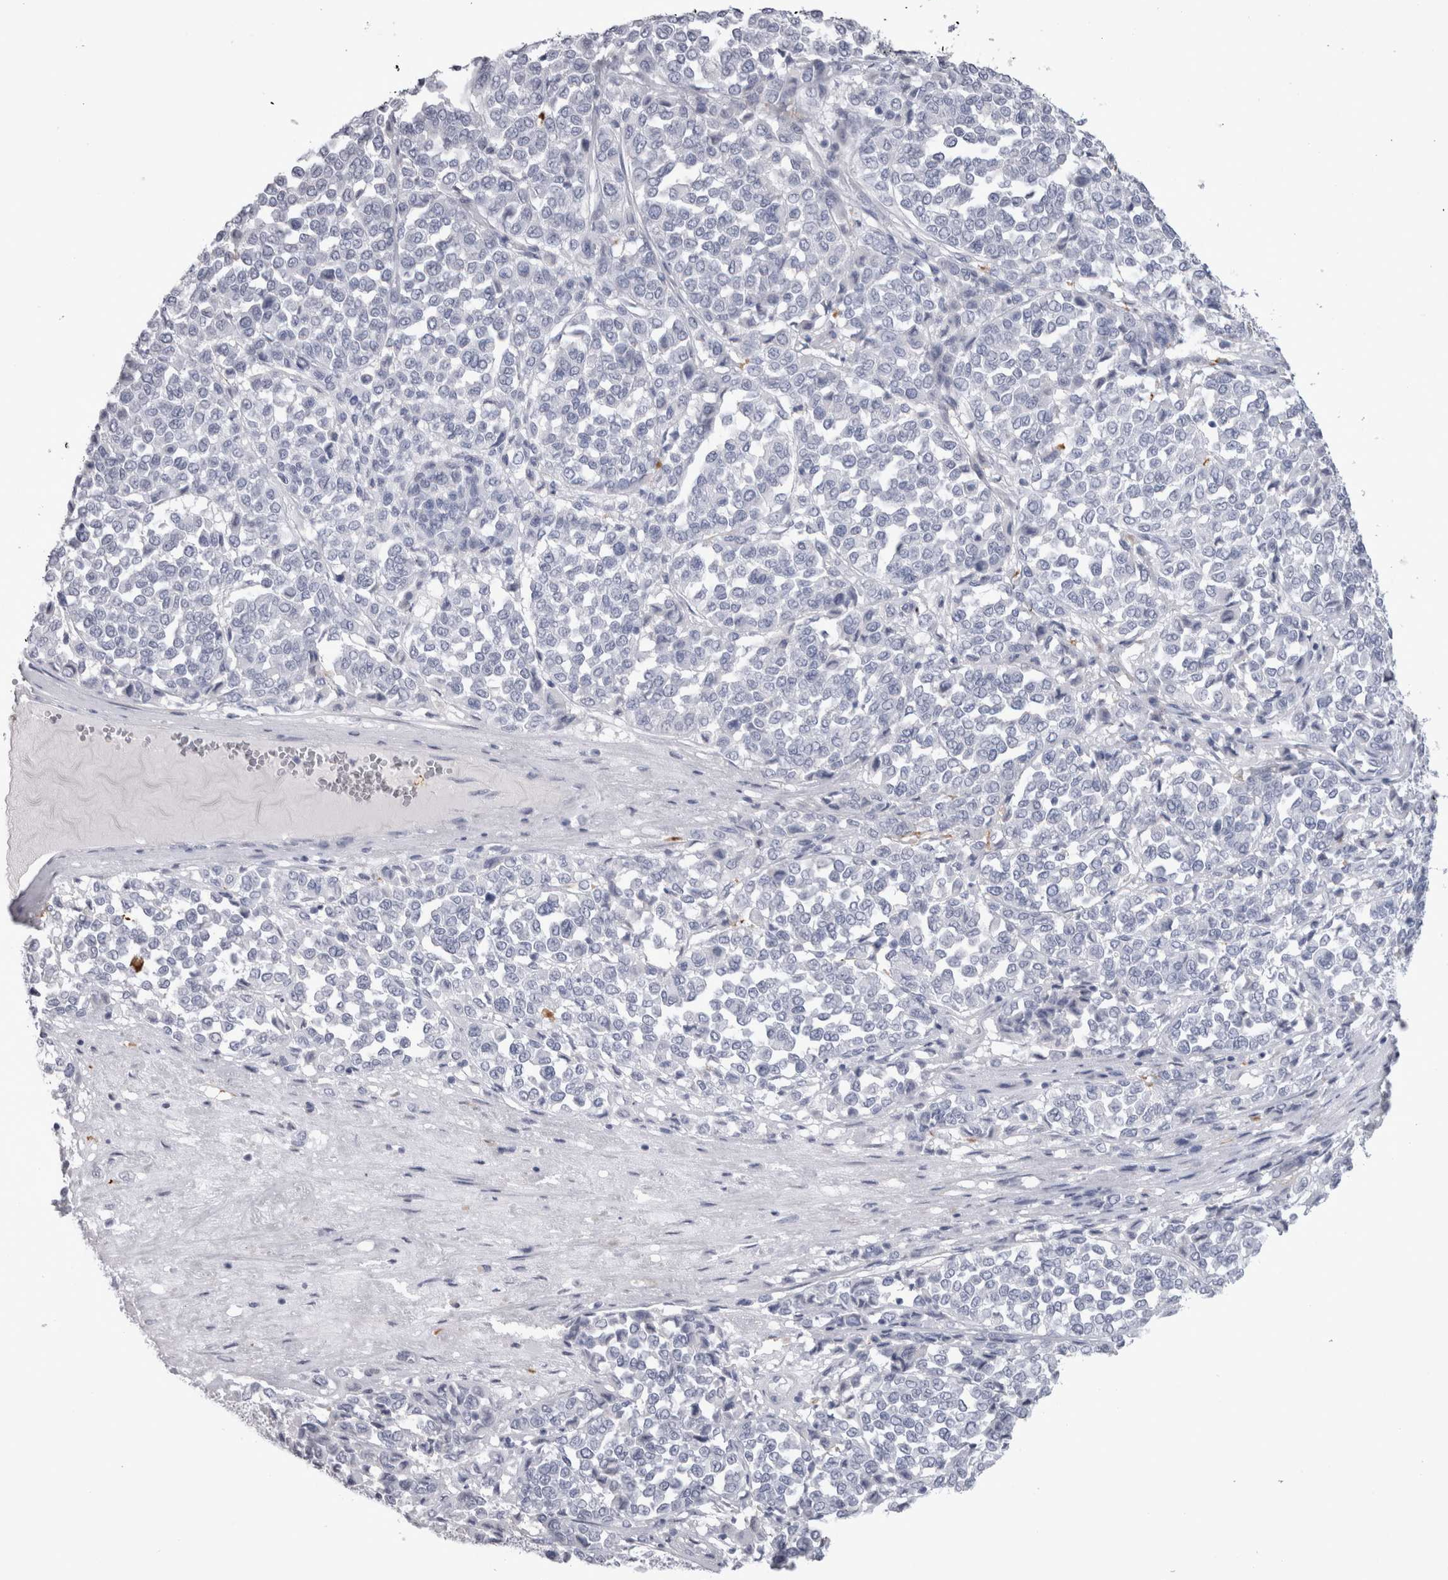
{"staining": {"intensity": "negative", "quantity": "none", "location": "none"}, "tissue": "melanoma", "cell_type": "Tumor cells", "image_type": "cancer", "snomed": [{"axis": "morphology", "description": "Malignant melanoma, Metastatic site"}, {"axis": "topography", "description": "Pancreas"}], "caption": "This is an immunohistochemistry histopathology image of malignant melanoma (metastatic site). There is no expression in tumor cells.", "gene": "ADAM2", "patient": {"sex": "female", "age": 30}}